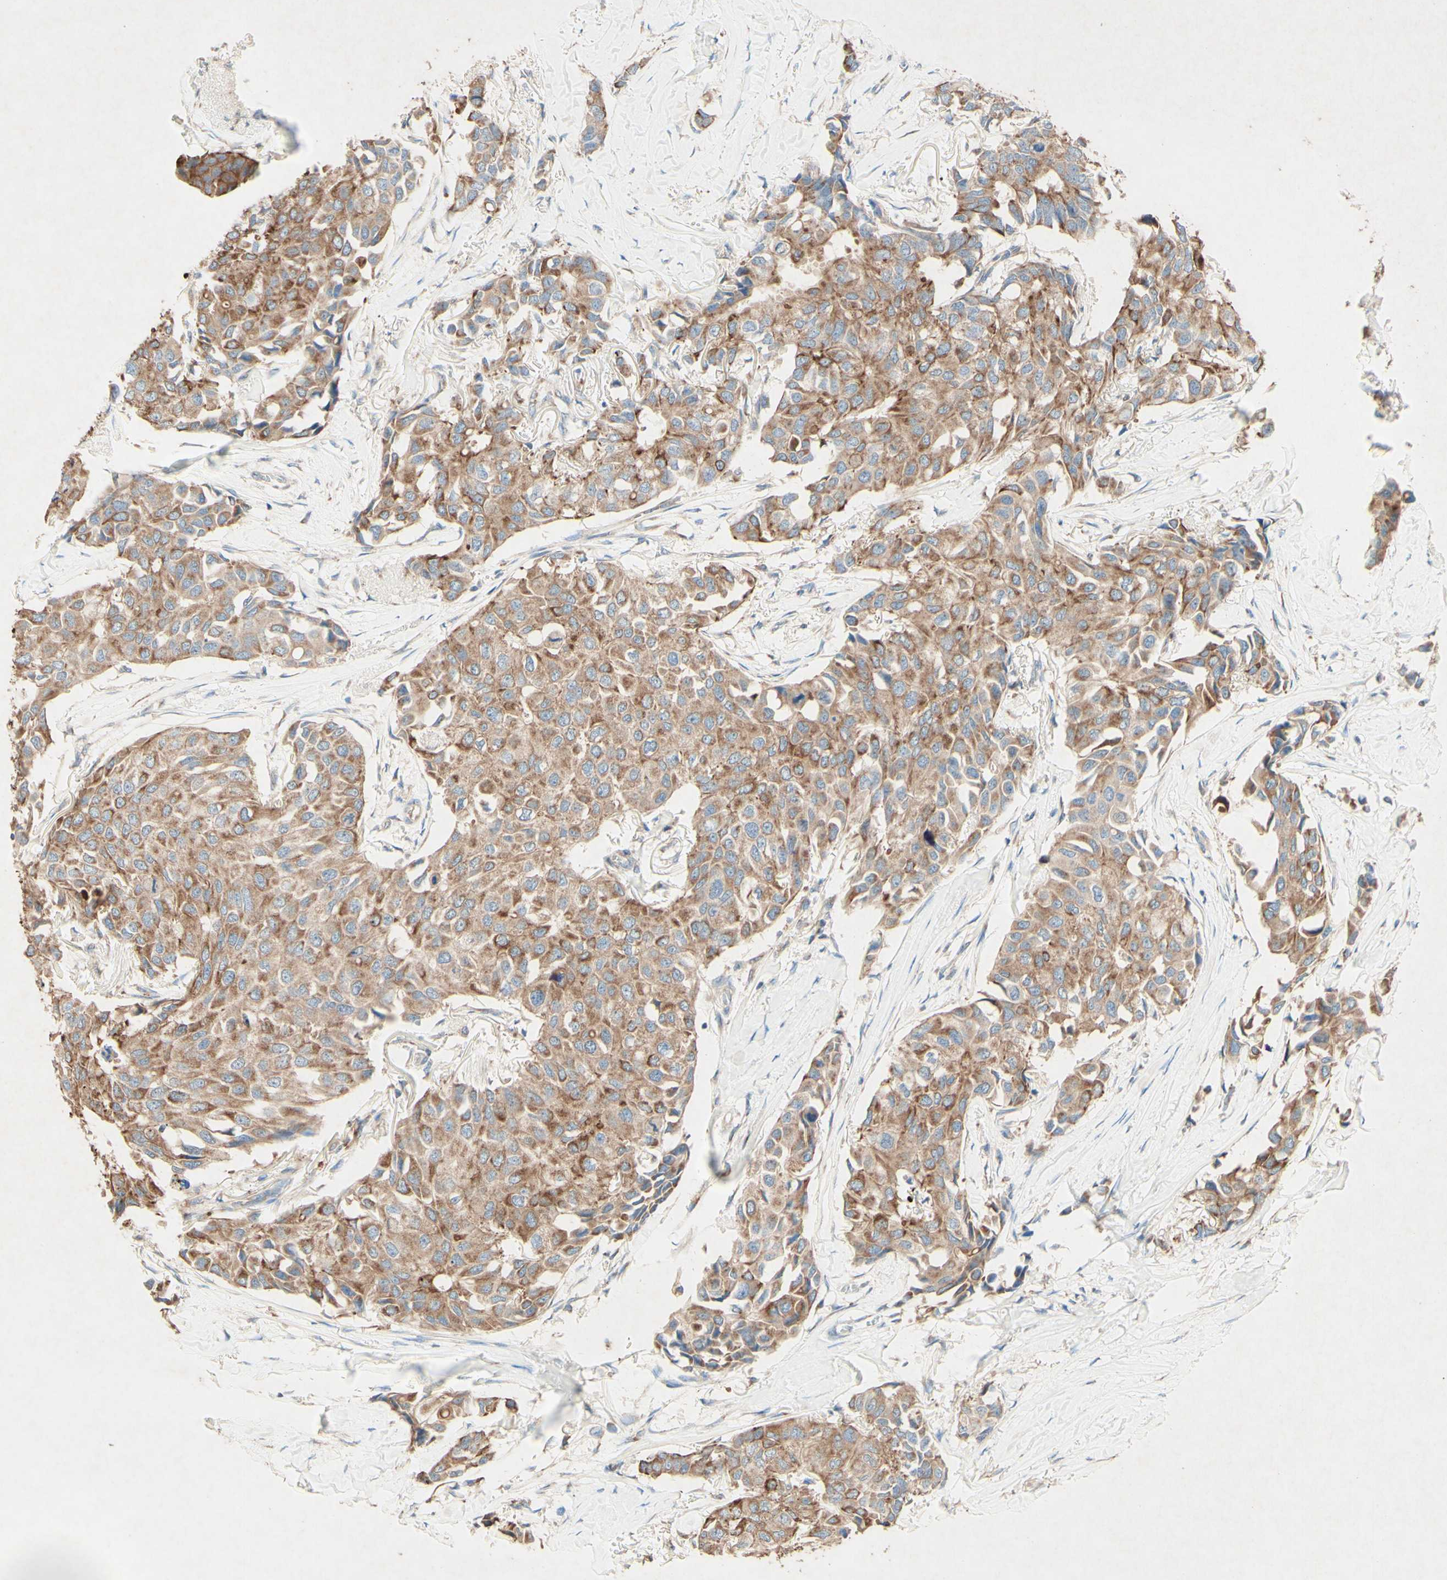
{"staining": {"intensity": "moderate", "quantity": ">75%", "location": "cytoplasmic/membranous"}, "tissue": "breast cancer", "cell_type": "Tumor cells", "image_type": "cancer", "snomed": [{"axis": "morphology", "description": "Duct carcinoma"}, {"axis": "topography", "description": "Breast"}], "caption": "Infiltrating ductal carcinoma (breast) tissue displays moderate cytoplasmic/membranous expression in approximately >75% of tumor cells", "gene": "MTM1", "patient": {"sex": "female", "age": 80}}